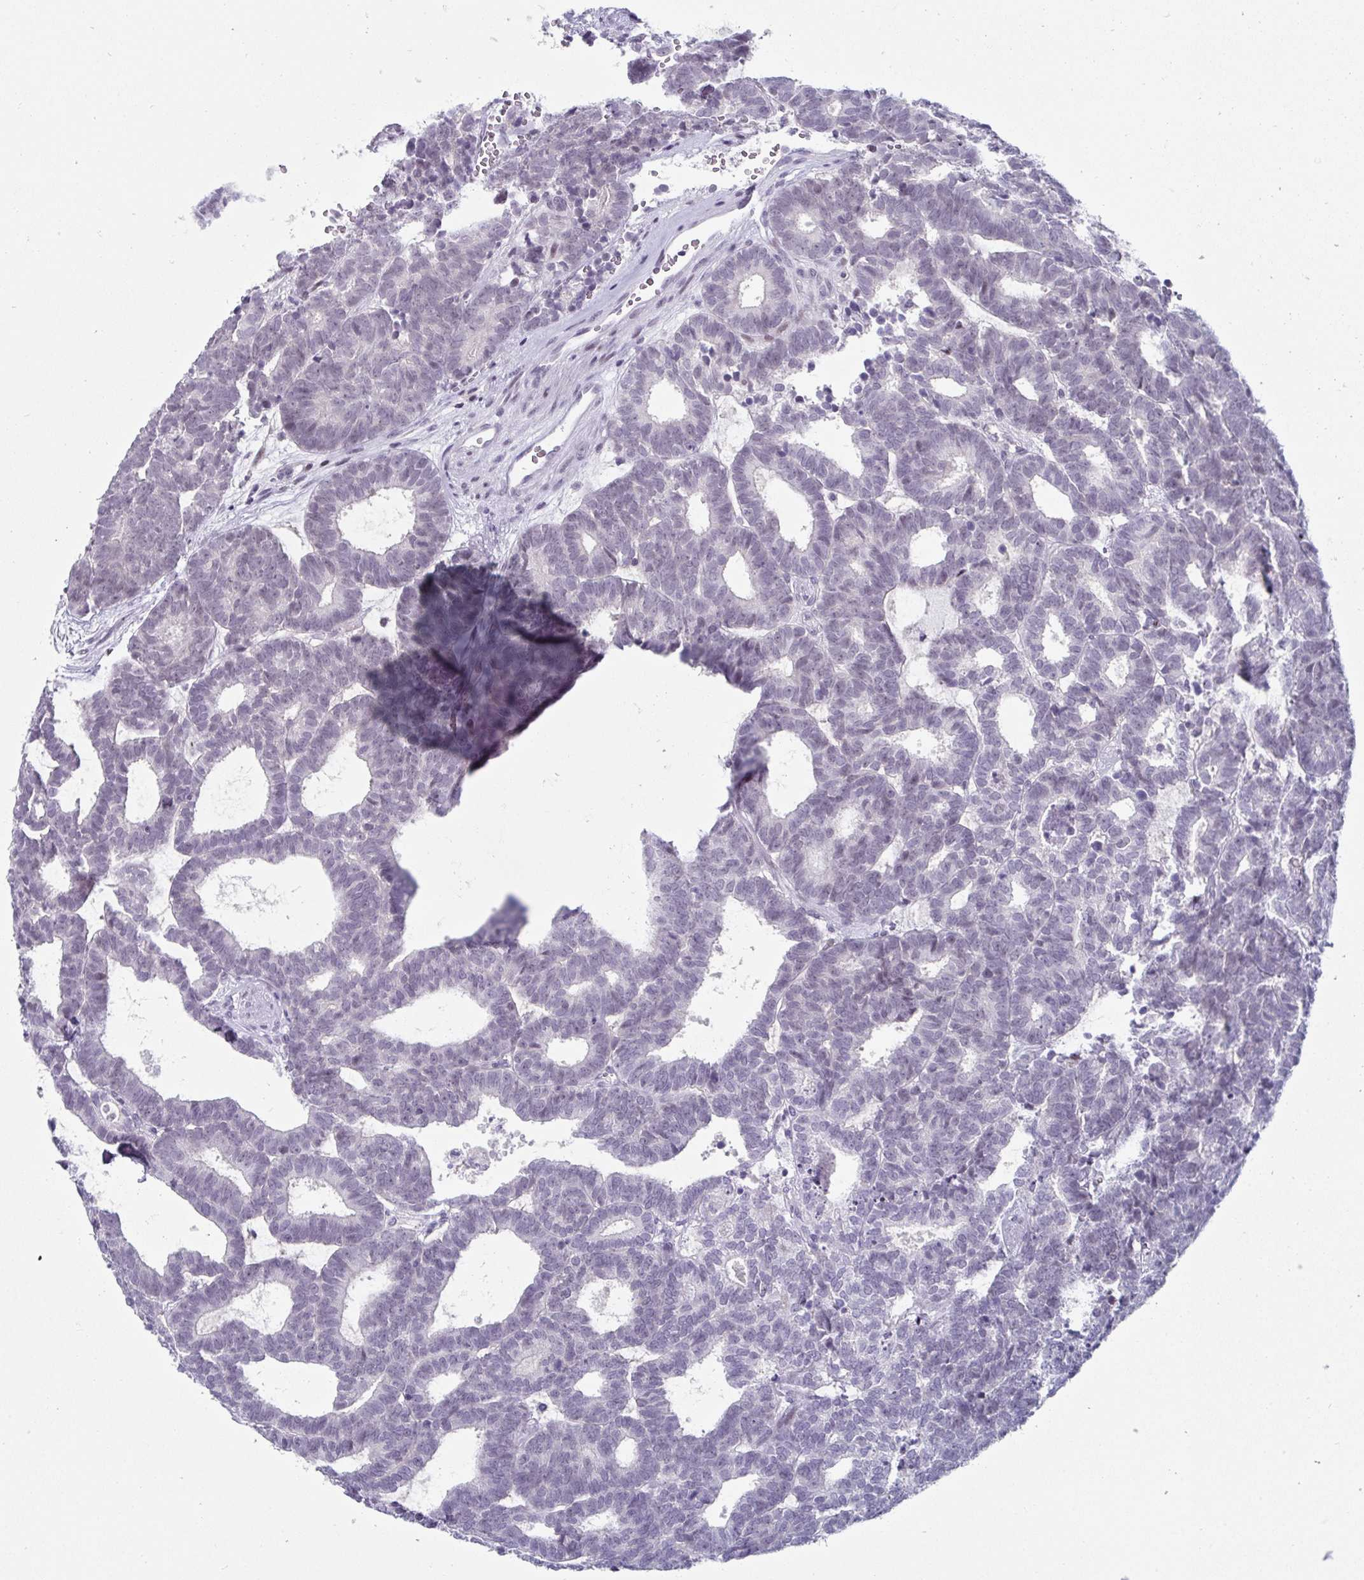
{"staining": {"intensity": "negative", "quantity": "none", "location": "none"}, "tissue": "head and neck cancer", "cell_type": "Tumor cells", "image_type": "cancer", "snomed": [{"axis": "morphology", "description": "Adenocarcinoma, NOS"}, {"axis": "topography", "description": "Head-Neck"}], "caption": "This image is of head and neck cancer stained with immunohistochemistry to label a protein in brown with the nuclei are counter-stained blue. There is no expression in tumor cells. (Immunohistochemistry (ihc), brightfield microscopy, high magnification).", "gene": "VSIG10L", "patient": {"sex": "female", "age": 81}}